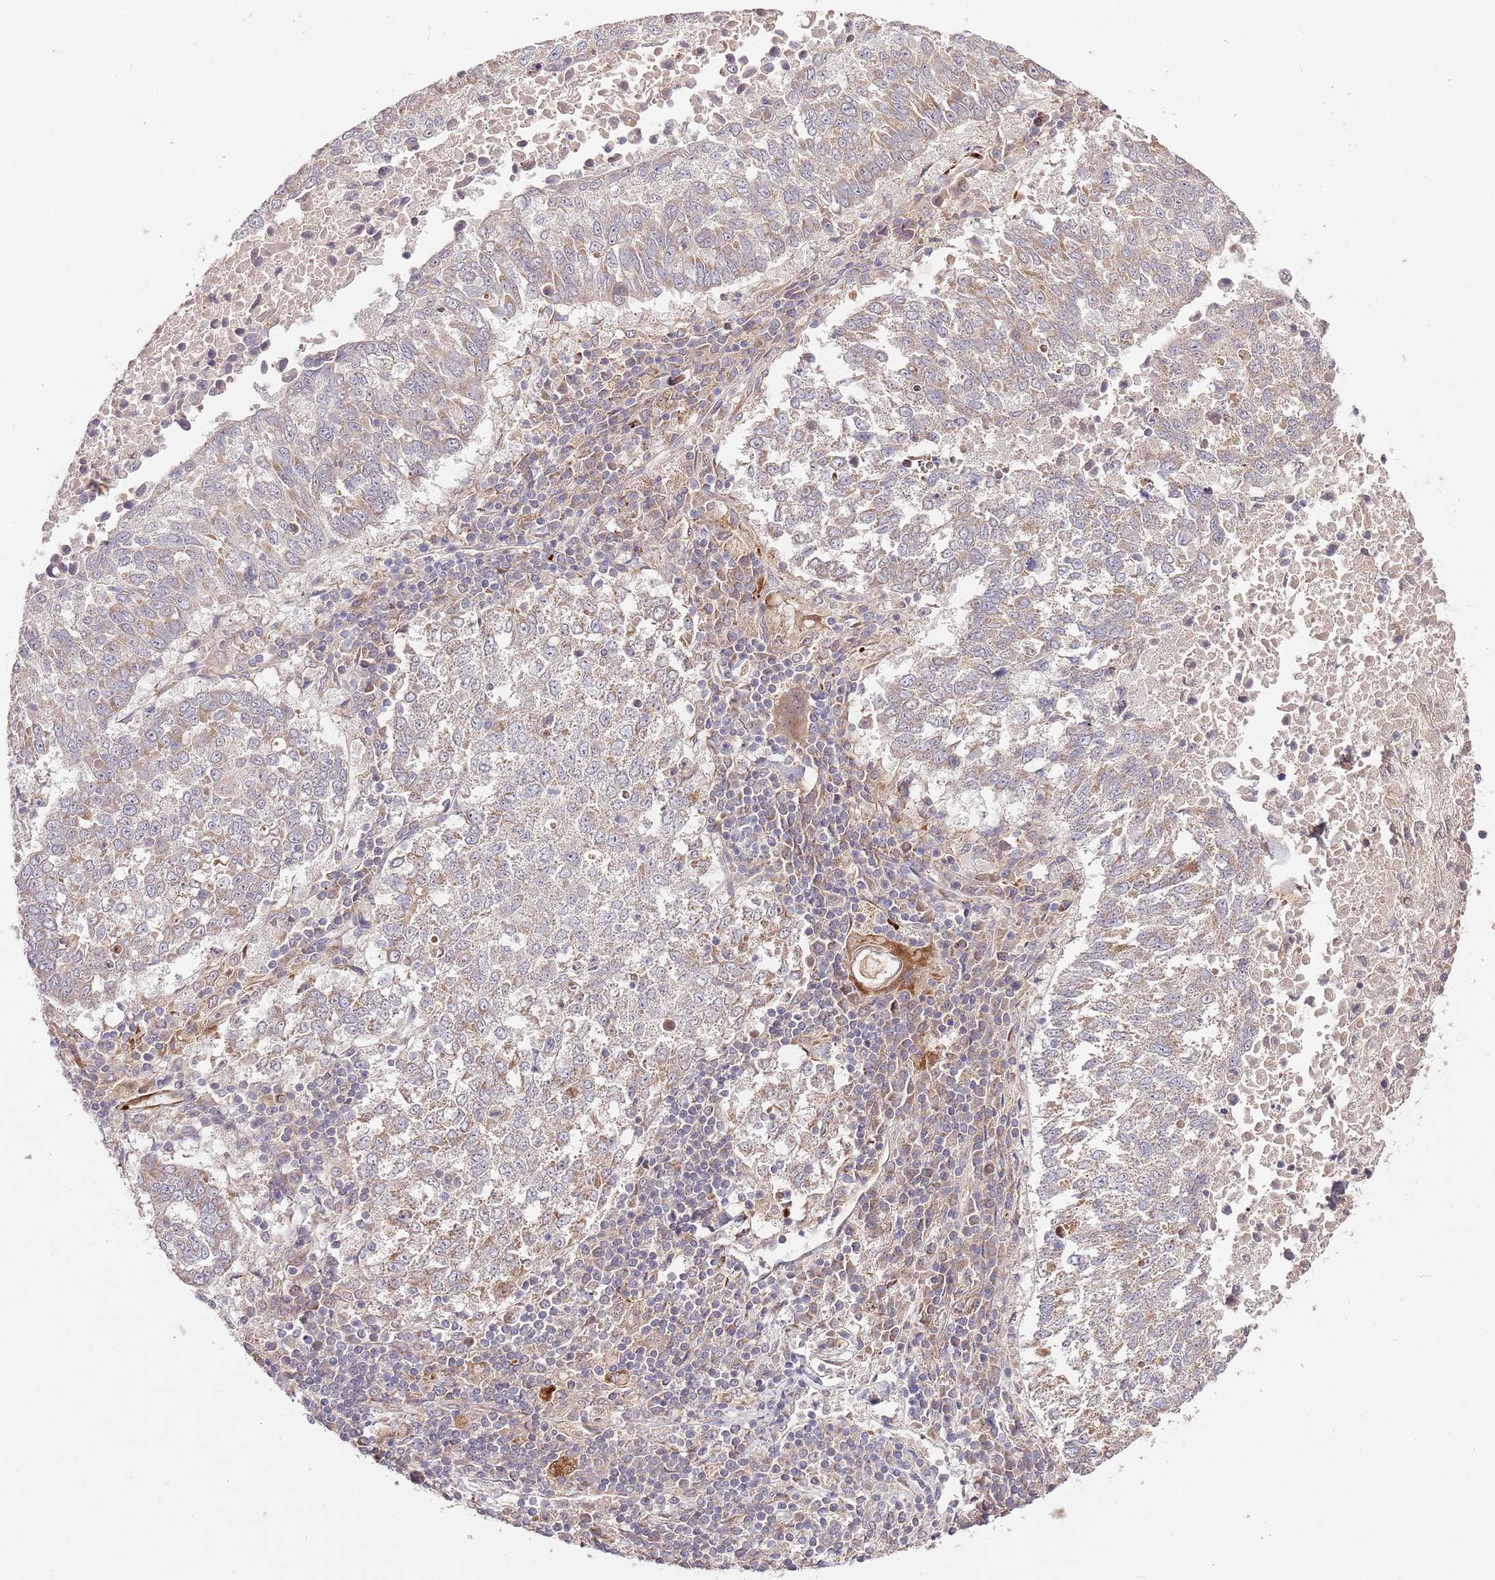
{"staining": {"intensity": "weak", "quantity": "25%-75%", "location": "cytoplasmic/membranous"}, "tissue": "lung cancer", "cell_type": "Tumor cells", "image_type": "cancer", "snomed": [{"axis": "morphology", "description": "Squamous cell carcinoma, NOS"}, {"axis": "topography", "description": "Lung"}], "caption": "The photomicrograph exhibits immunohistochemical staining of lung squamous cell carcinoma. There is weak cytoplasmic/membranous staining is seen in about 25%-75% of tumor cells. Using DAB (brown) and hematoxylin (blue) stains, captured at high magnification using brightfield microscopy.", "gene": "IVD", "patient": {"sex": "male", "age": 73}}